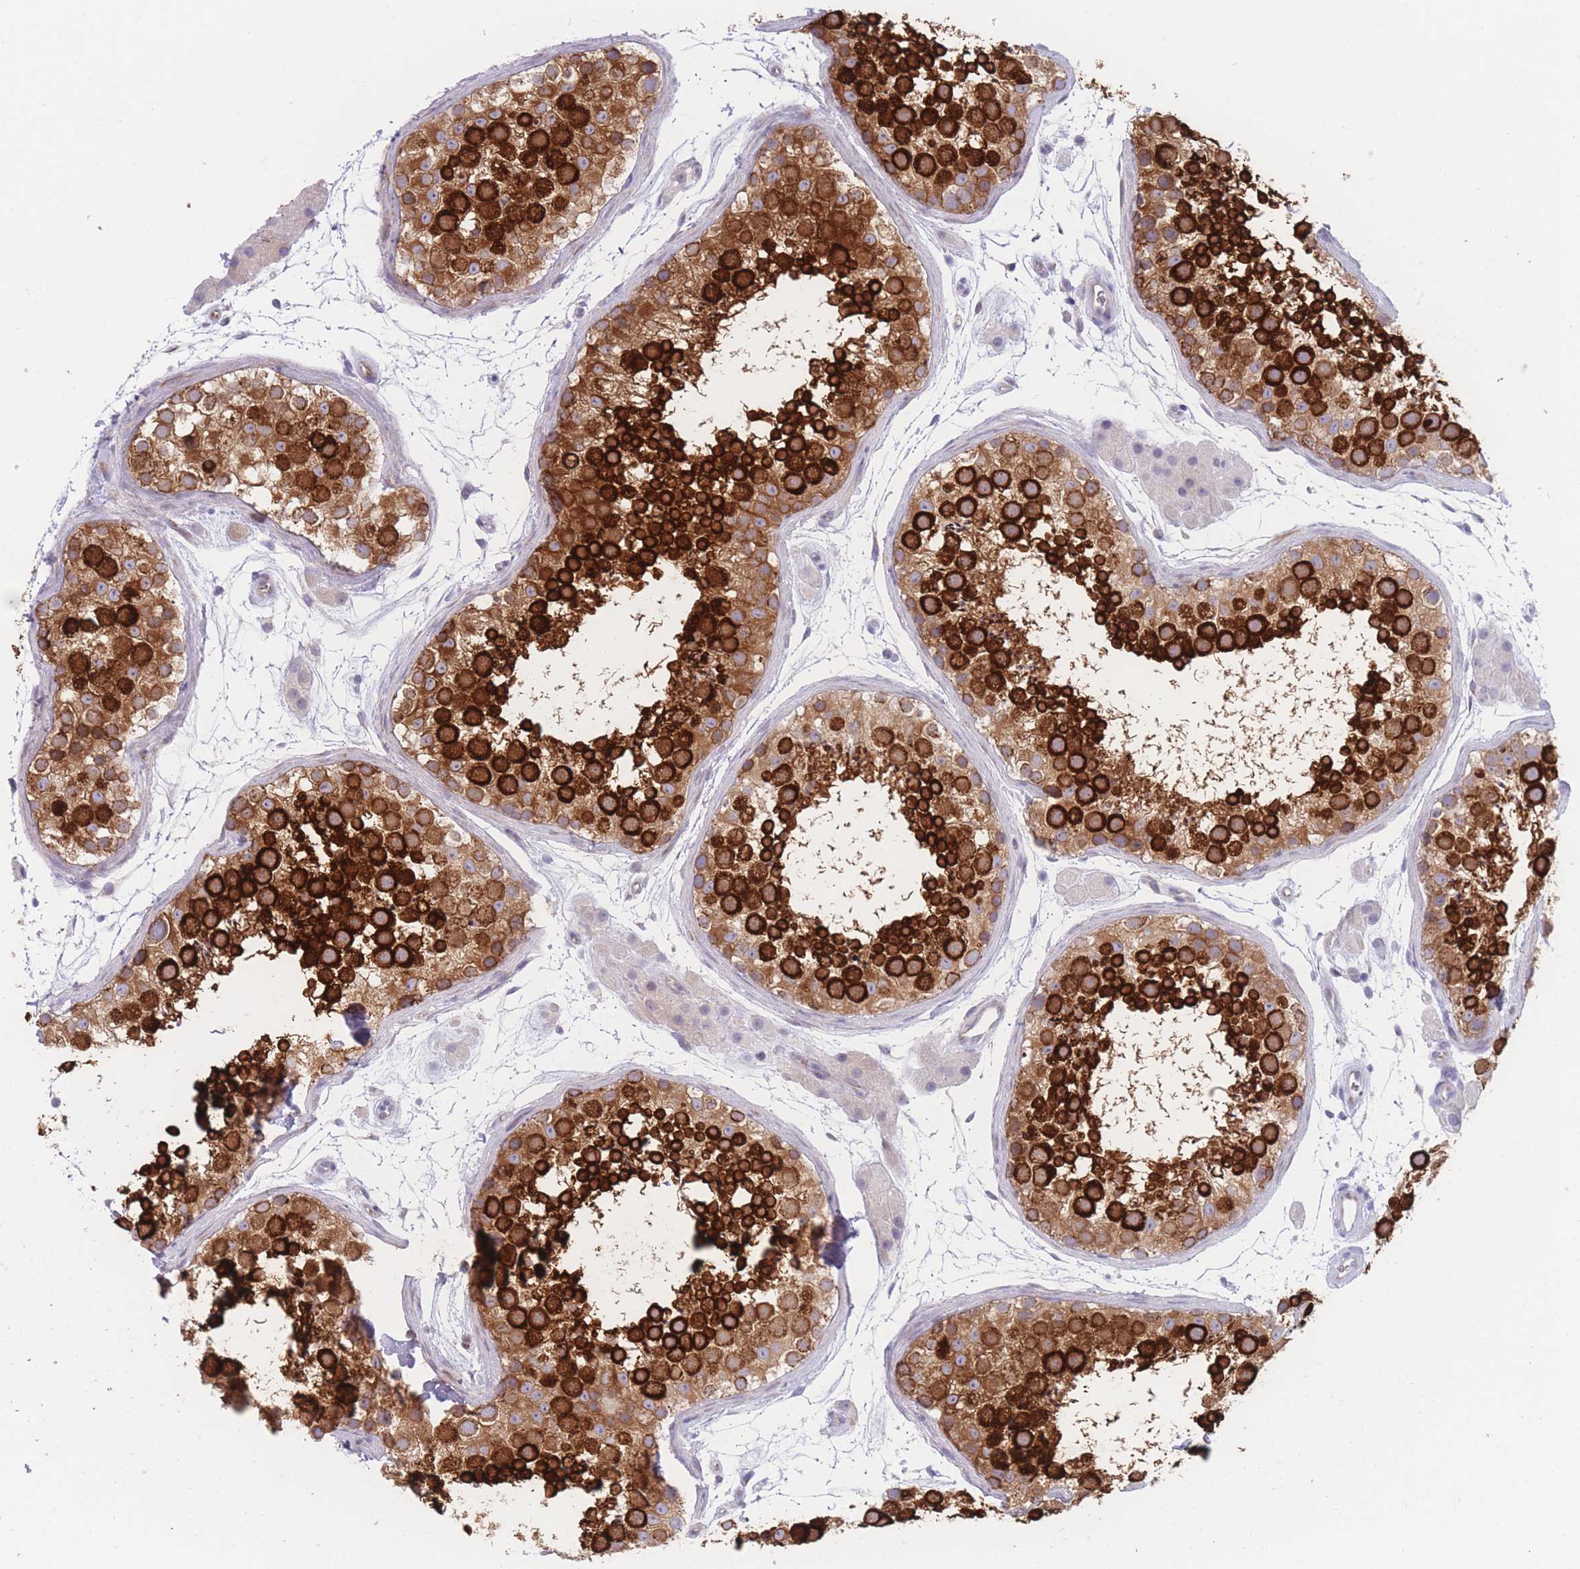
{"staining": {"intensity": "strong", "quantity": ">75%", "location": "cytoplasmic/membranous"}, "tissue": "testis", "cell_type": "Cells in seminiferous ducts", "image_type": "normal", "snomed": [{"axis": "morphology", "description": "Normal tissue, NOS"}, {"axis": "topography", "description": "Testis"}], "caption": "This is a micrograph of immunohistochemistry (IHC) staining of benign testis, which shows strong positivity in the cytoplasmic/membranous of cells in seminiferous ducts.", "gene": "AK9", "patient": {"sex": "male", "age": 41}}